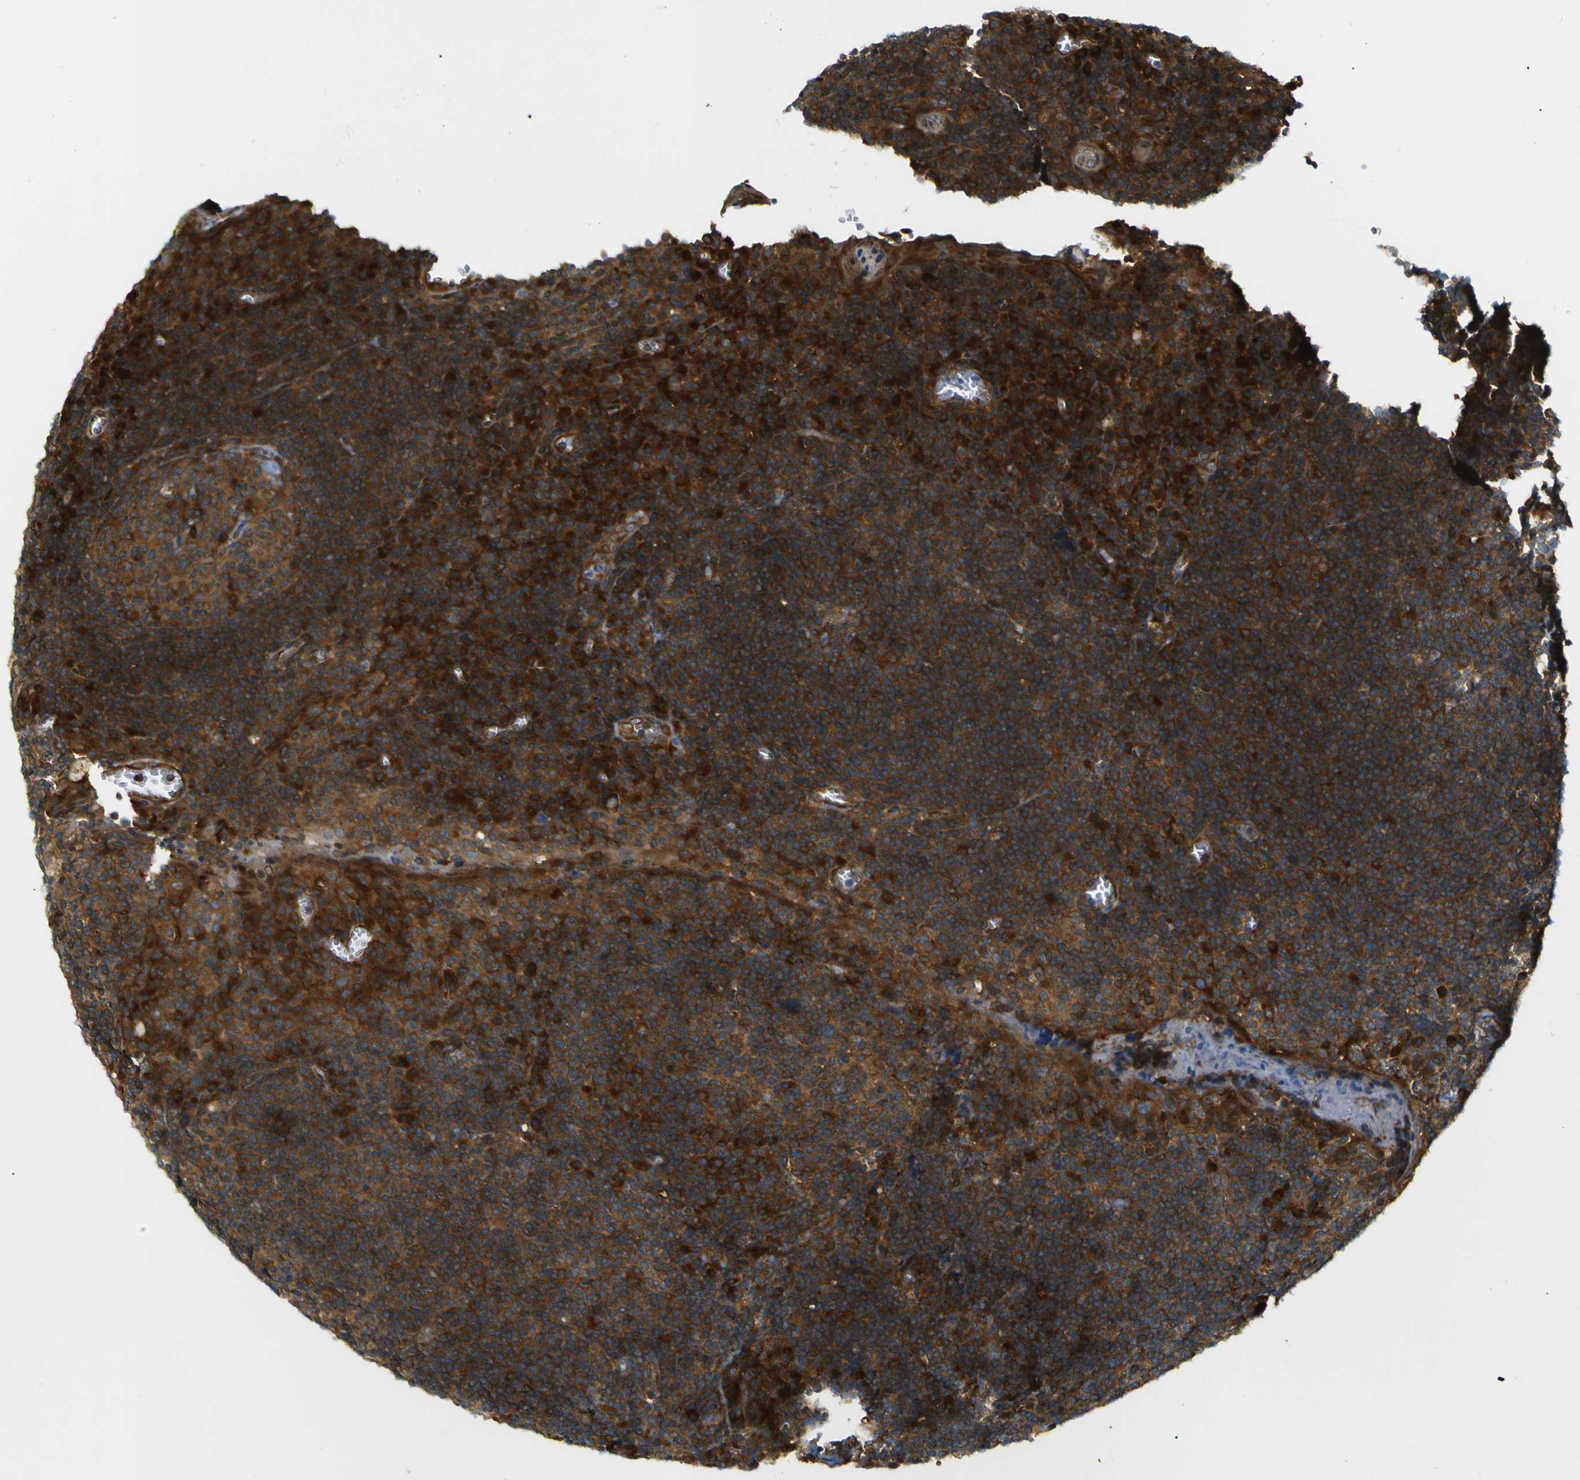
{"staining": {"intensity": "strong", "quantity": ">75%", "location": "cytoplasmic/membranous"}, "tissue": "tonsil", "cell_type": "Germinal center cells", "image_type": "normal", "snomed": [{"axis": "morphology", "description": "Normal tissue, NOS"}, {"axis": "topography", "description": "Tonsil"}], "caption": "This image reveals immunohistochemistry (IHC) staining of benign human tonsil, with high strong cytoplasmic/membranous expression in about >75% of germinal center cells.", "gene": "ABCE1", "patient": {"sex": "male", "age": 37}}